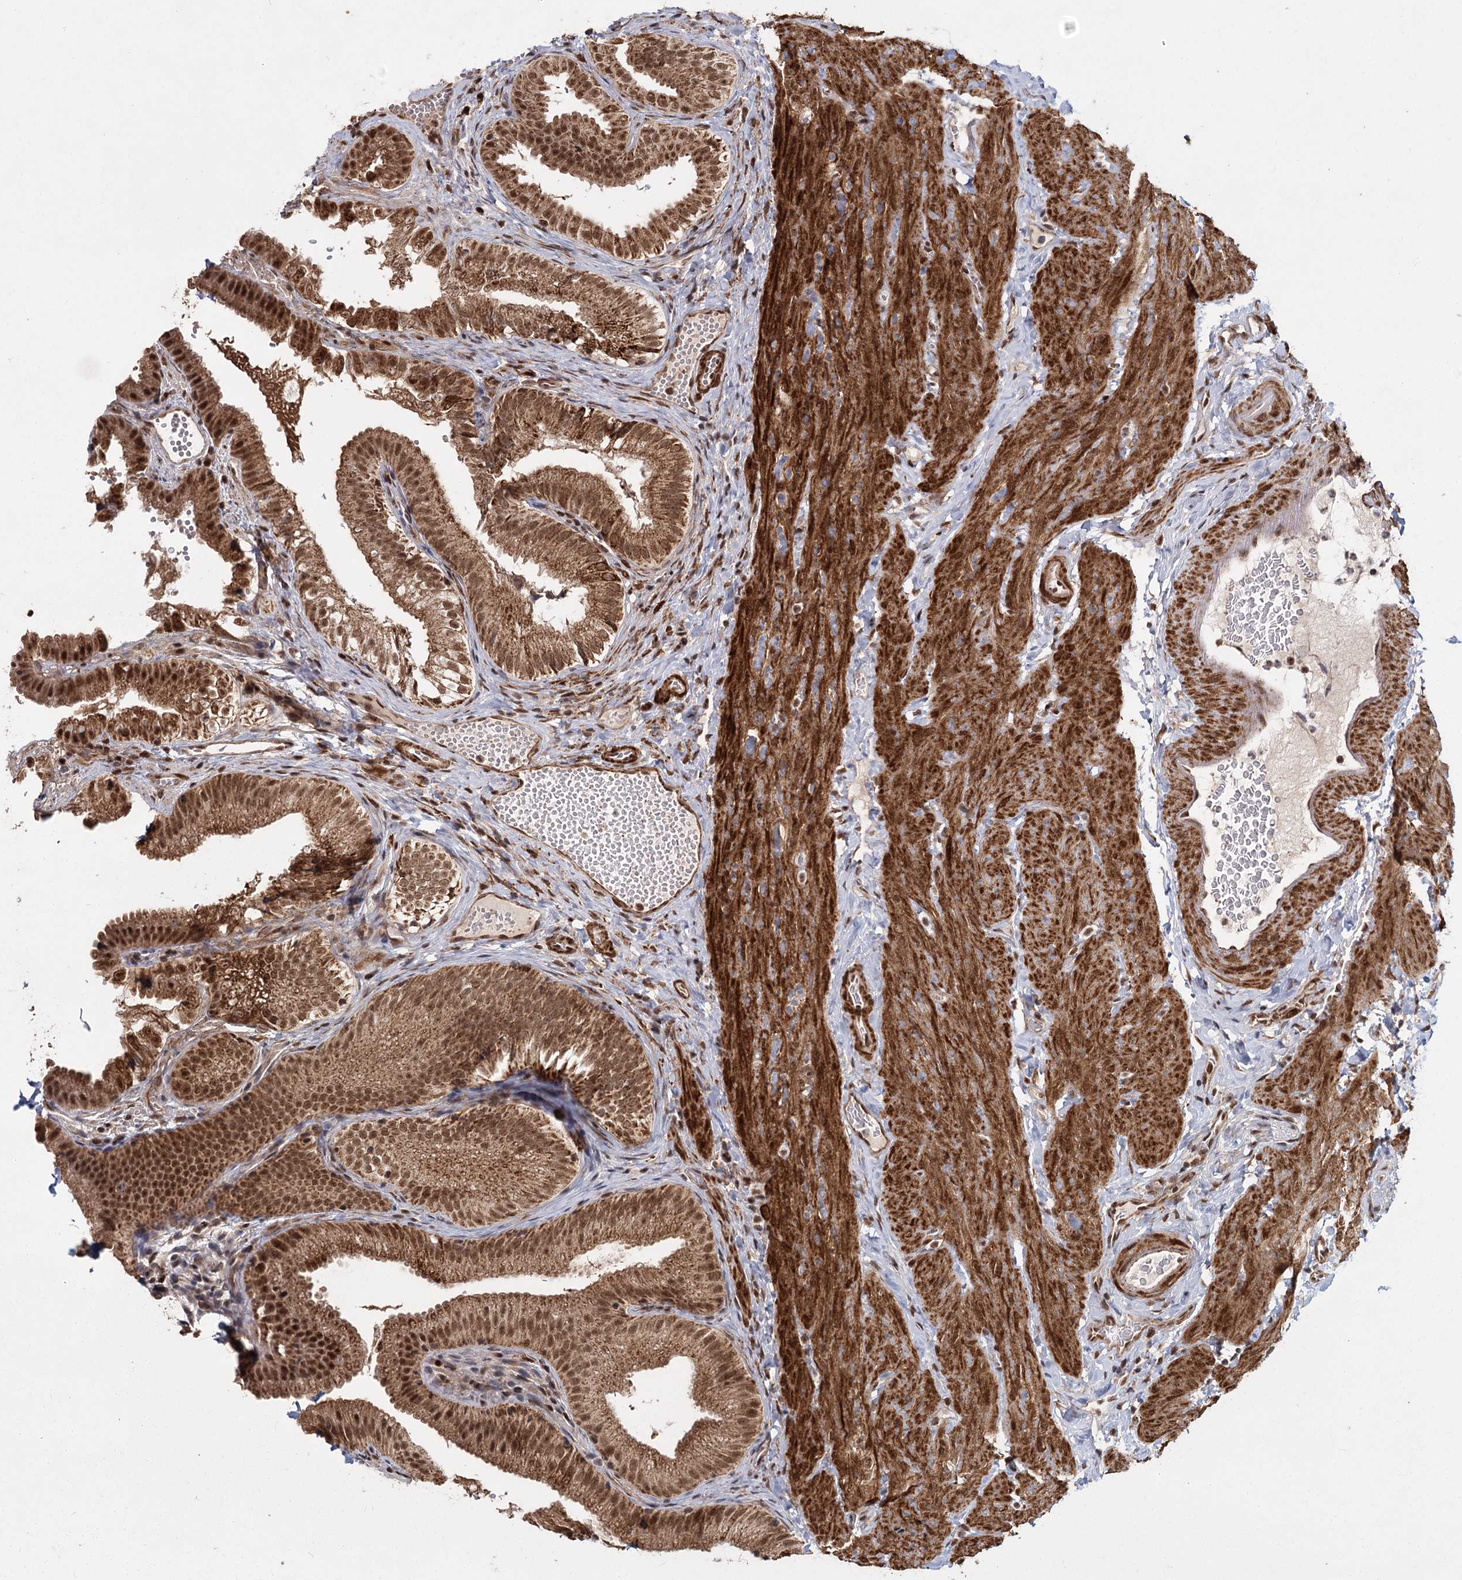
{"staining": {"intensity": "strong", "quantity": ">75%", "location": "cytoplasmic/membranous,nuclear"}, "tissue": "gallbladder", "cell_type": "Glandular cells", "image_type": "normal", "snomed": [{"axis": "morphology", "description": "Normal tissue, NOS"}, {"axis": "topography", "description": "Gallbladder"}], "caption": "DAB (3,3'-diaminobenzidine) immunohistochemical staining of benign human gallbladder displays strong cytoplasmic/membranous,nuclear protein expression in about >75% of glandular cells. Immunohistochemistry stains the protein in brown and the nuclei are stained blue.", "gene": "ZCCHC24", "patient": {"sex": "female", "age": 30}}